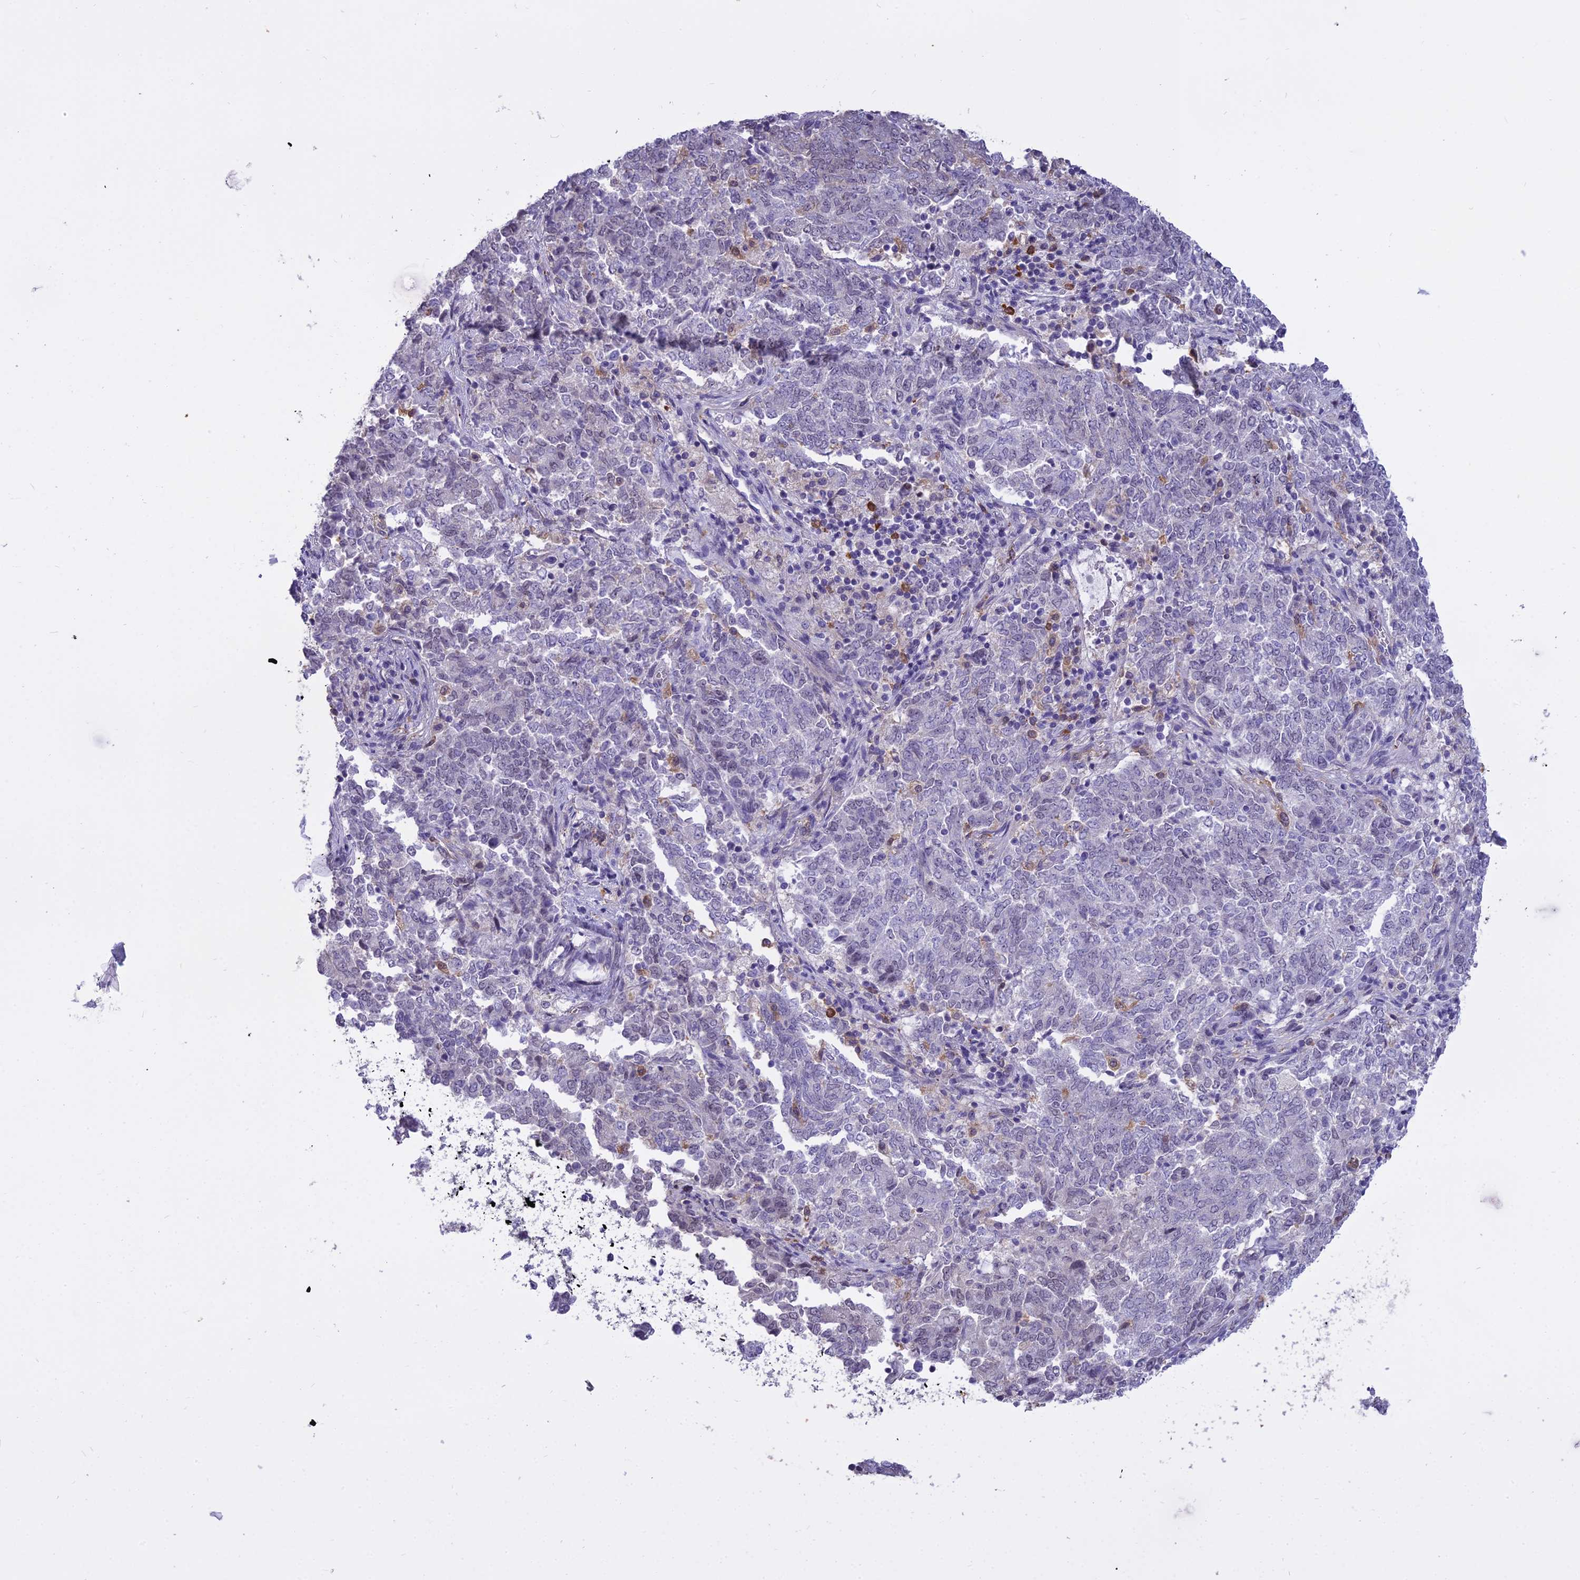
{"staining": {"intensity": "negative", "quantity": "none", "location": "none"}, "tissue": "endometrial cancer", "cell_type": "Tumor cells", "image_type": "cancer", "snomed": [{"axis": "morphology", "description": "Adenocarcinoma, NOS"}, {"axis": "topography", "description": "Endometrium"}], "caption": "Human adenocarcinoma (endometrial) stained for a protein using IHC reveals no positivity in tumor cells.", "gene": "BLNK", "patient": {"sex": "female", "age": 80}}